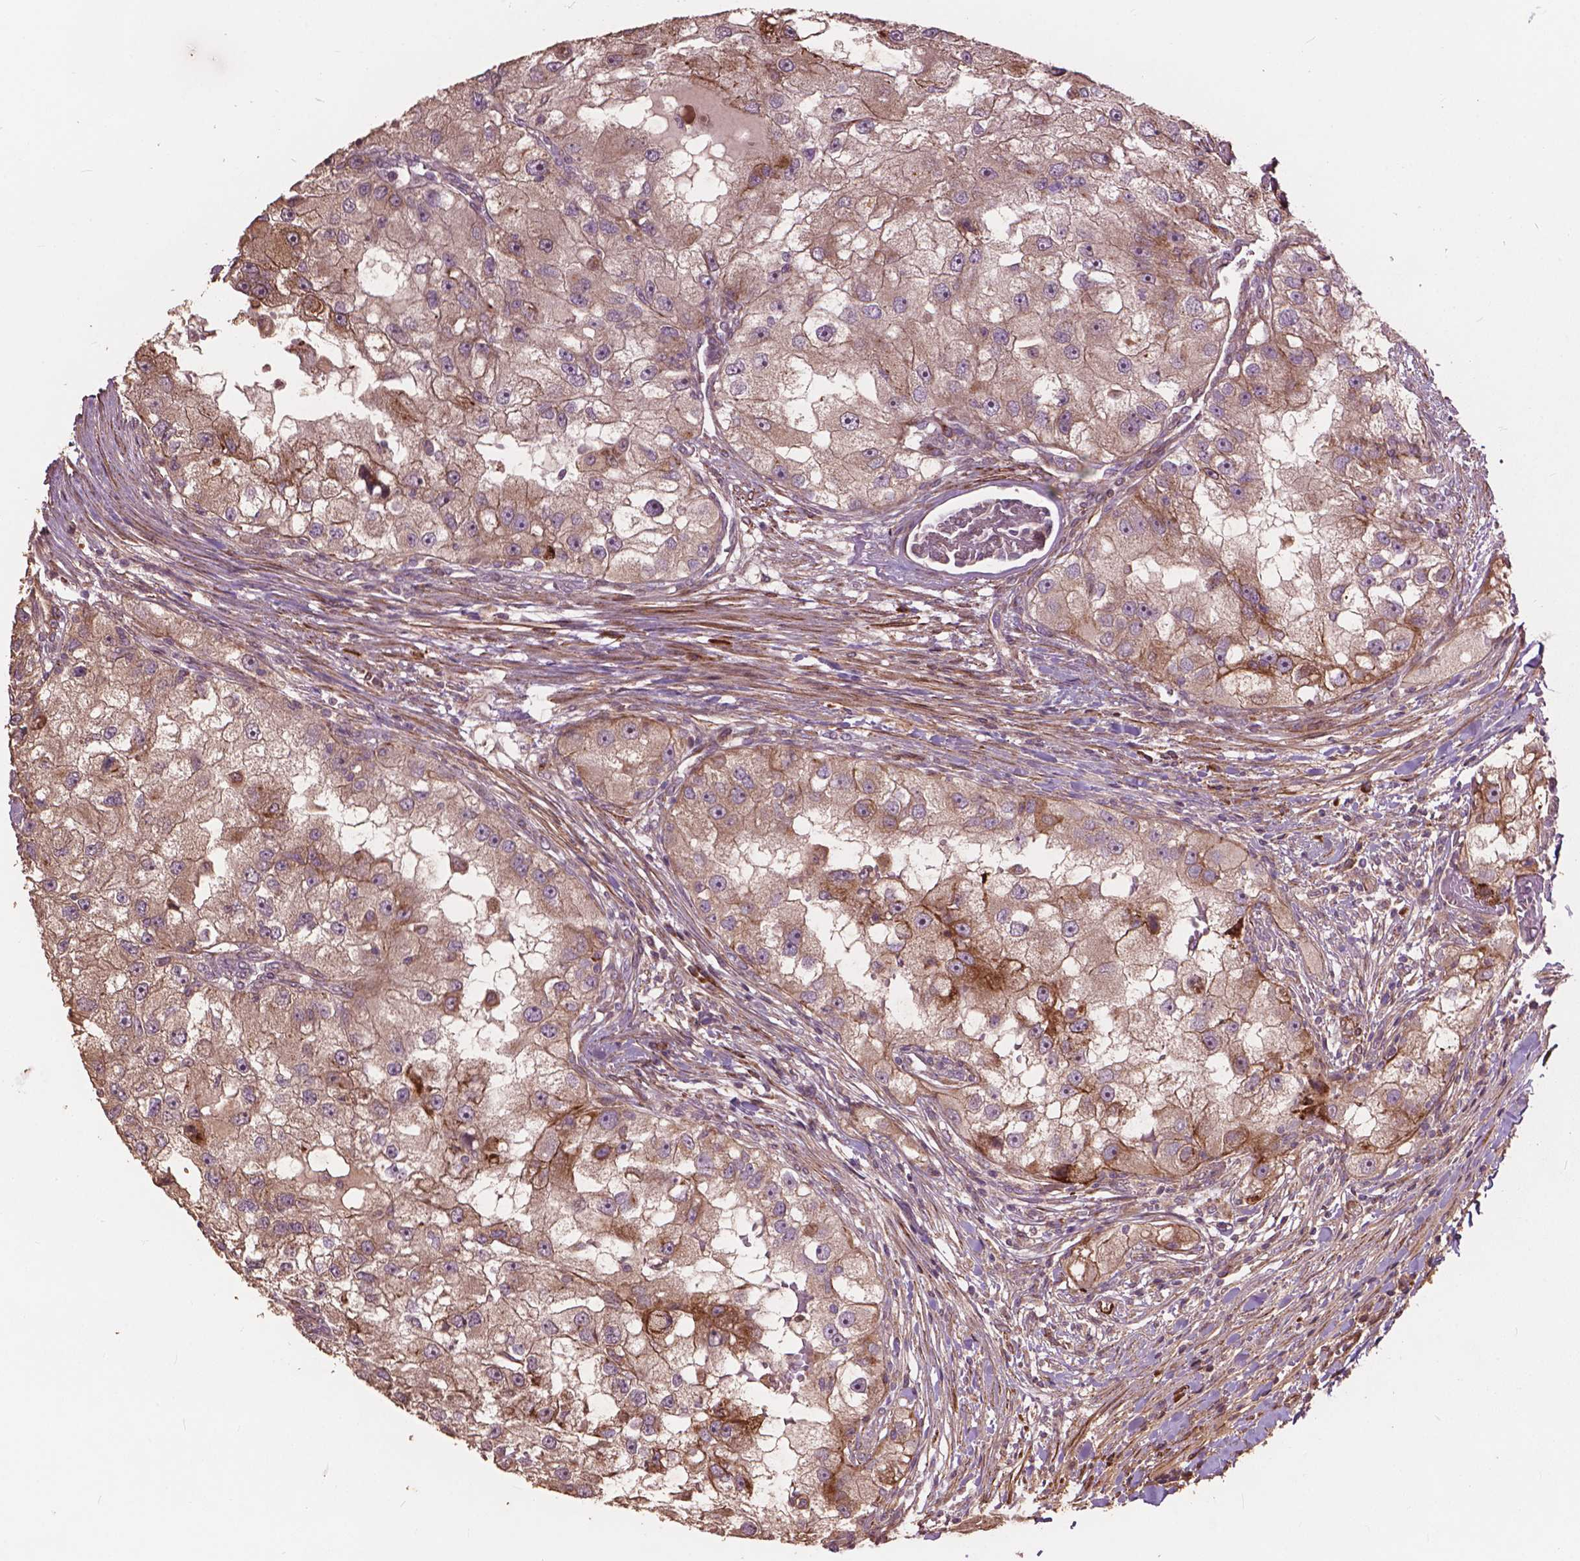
{"staining": {"intensity": "moderate", "quantity": "25%-75%", "location": "cytoplasmic/membranous"}, "tissue": "renal cancer", "cell_type": "Tumor cells", "image_type": "cancer", "snomed": [{"axis": "morphology", "description": "Adenocarcinoma, NOS"}, {"axis": "topography", "description": "Kidney"}], "caption": "A medium amount of moderate cytoplasmic/membranous positivity is seen in about 25%-75% of tumor cells in renal cancer (adenocarcinoma) tissue.", "gene": "FNIP1", "patient": {"sex": "male", "age": 63}}